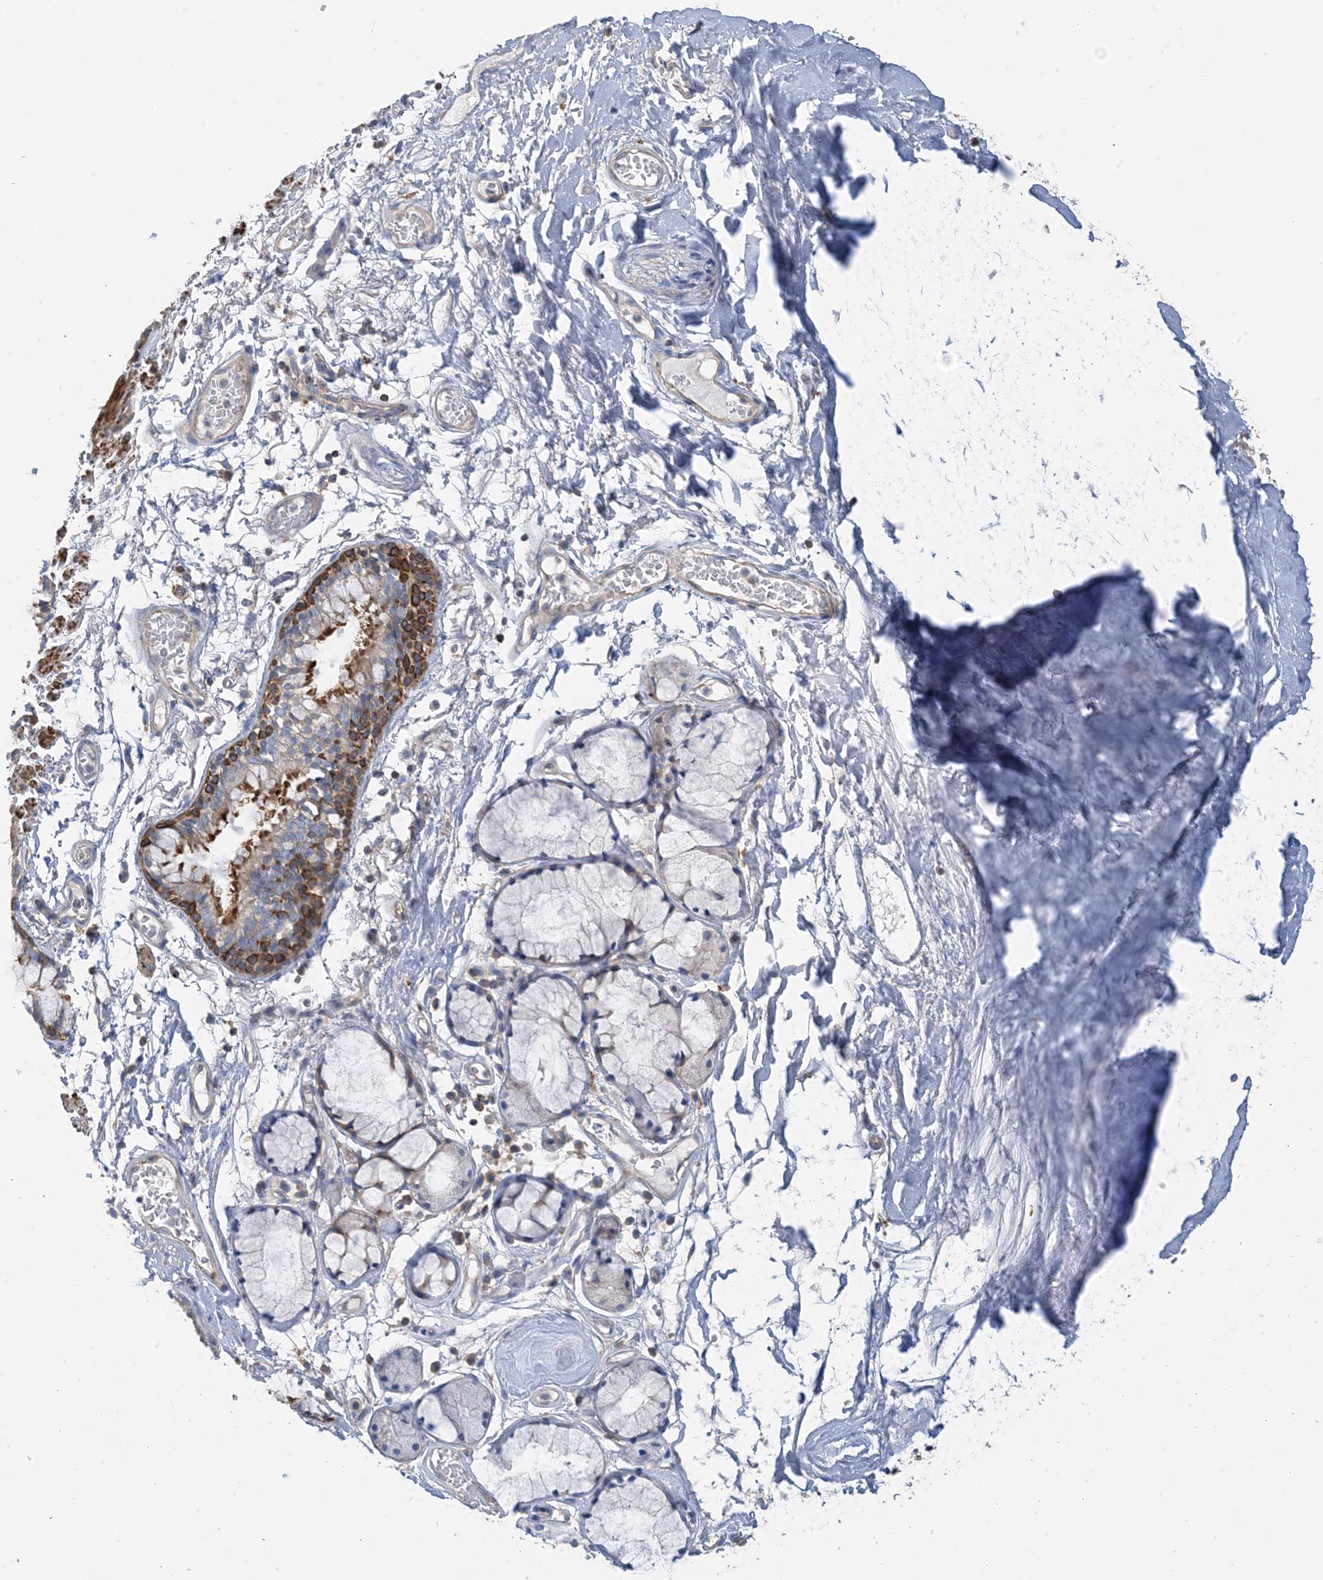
{"staining": {"intensity": "moderate", "quantity": "25%-75%", "location": "cytoplasmic/membranous"}, "tissue": "bronchus", "cell_type": "Respiratory epithelial cells", "image_type": "normal", "snomed": [{"axis": "morphology", "description": "Normal tissue, NOS"}, {"axis": "topography", "description": "Cartilage tissue"}, {"axis": "topography", "description": "Bronchus"}], "caption": "Immunohistochemical staining of benign bronchus displays medium levels of moderate cytoplasmic/membranous staining in approximately 25%-75% of respiratory epithelial cells. (Stains: DAB in brown, nuclei in blue, Microscopy: brightfield microscopy at high magnification).", "gene": "CALHM5", "patient": {"sex": "female", "age": 73}}